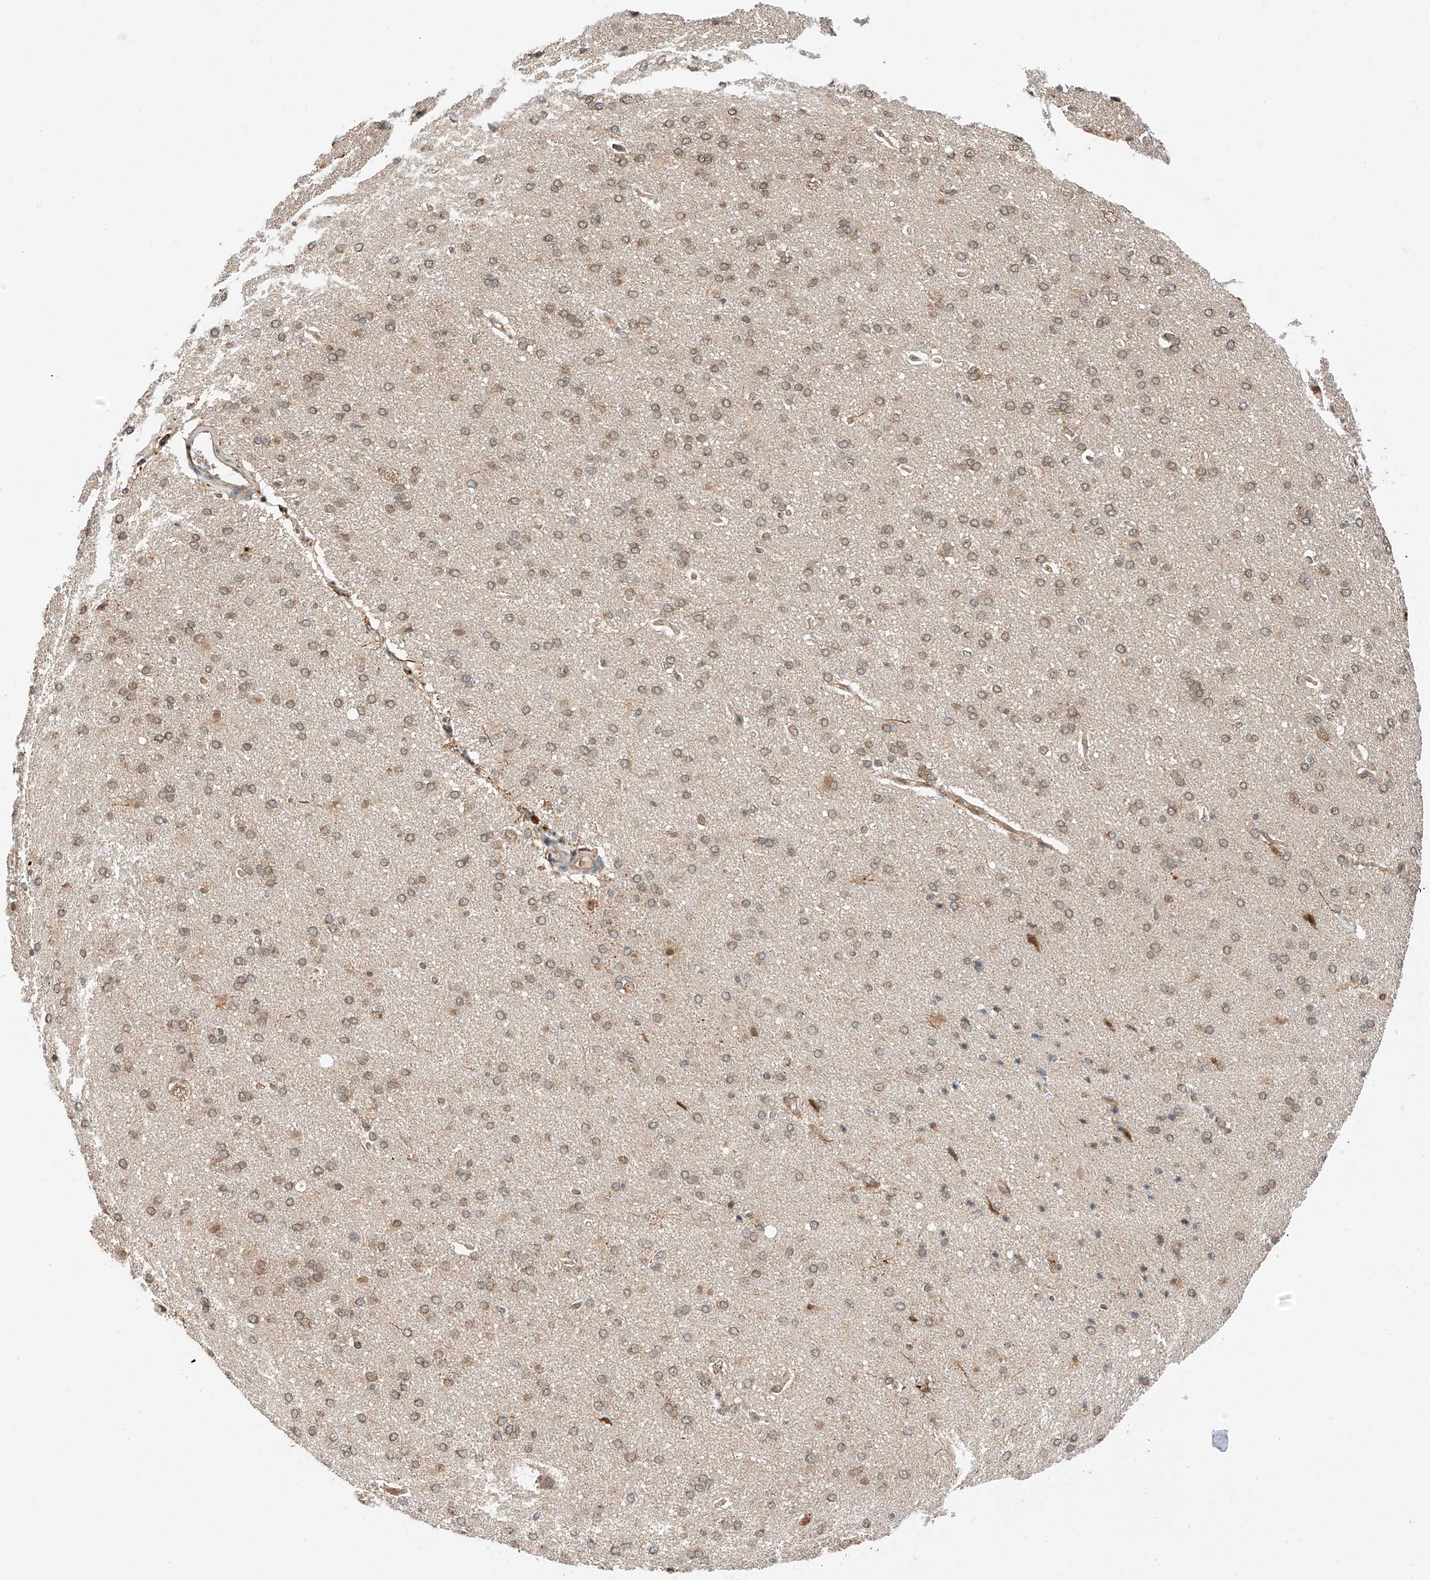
{"staining": {"intensity": "moderate", "quantity": "25%-75%", "location": "cytoplasmic/membranous"}, "tissue": "cerebral cortex", "cell_type": "Endothelial cells", "image_type": "normal", "snomed": [{"axis": "morphology", "description": "Normal tissue, NOS"}, {"axis": "topography", "description": "Cerebral cortex"}], "caption": "DAB (3,3'-diaminobenzidine) immunohistochemical staining of normal cerebral cortex reveals moderate cytoplasmic/membranous protein positivity in approximately 25%-75% of endothelial cells.", "gene": "THTPA", "patient": {"sex": "male", "age": 62}}